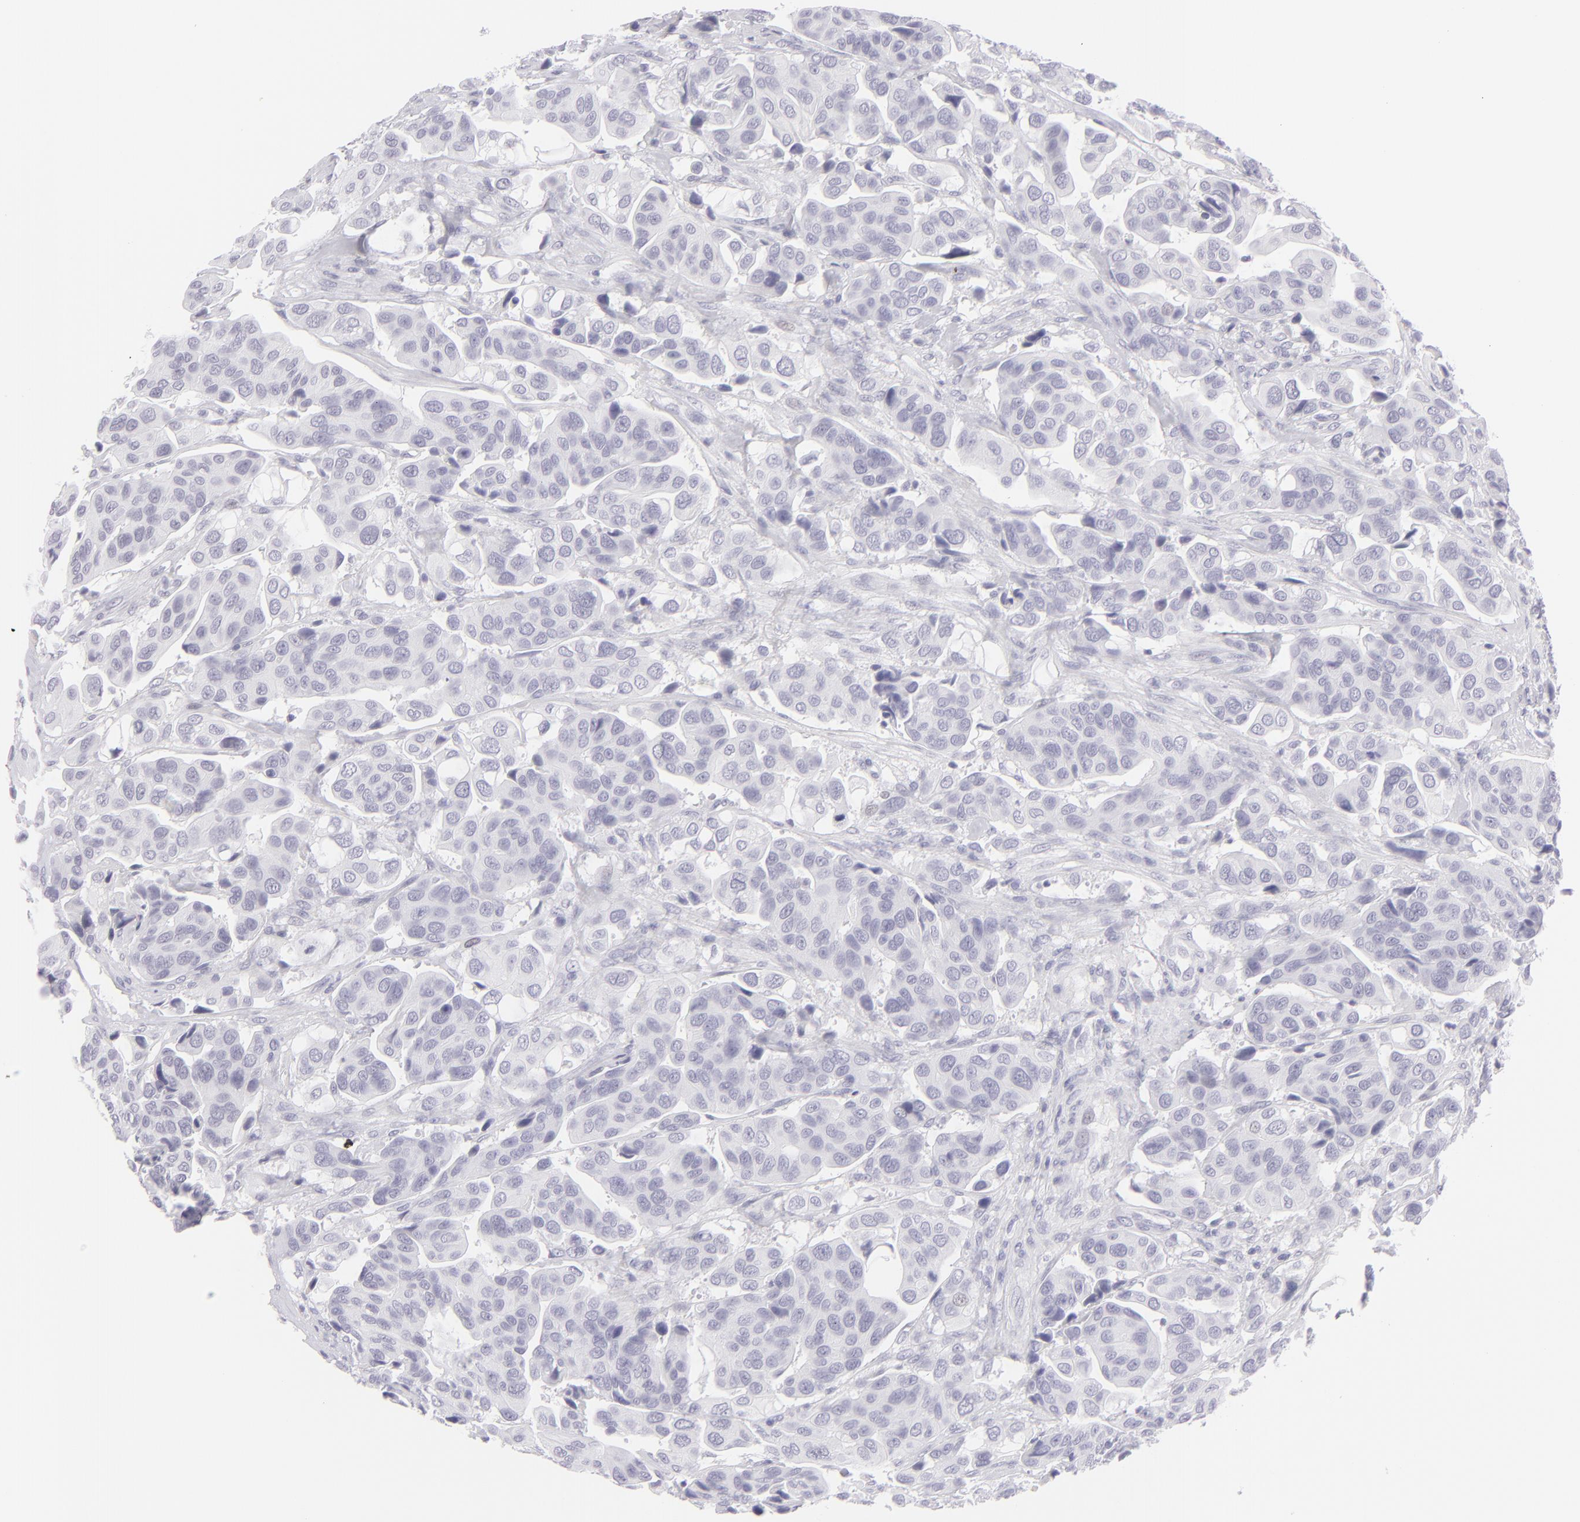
{"staining": {"intensity": "negative", "quantity": "none", "location": "none"}, "tissue": "urothelial cancer", "cell_type": "Tumor cells", "image_type": "cancer", "snomed": [{"axis": "morphology", "description": "Adenocarcinoma, NOS"}, {"axis": "topography", "description": "Urinary bladder"}], "caption": "Histopathology image shows no significant protein expression in tumor cells of adenocarcinoma.", "gene": "FCER2", "patient": {"sex": "male", "age": 61}}